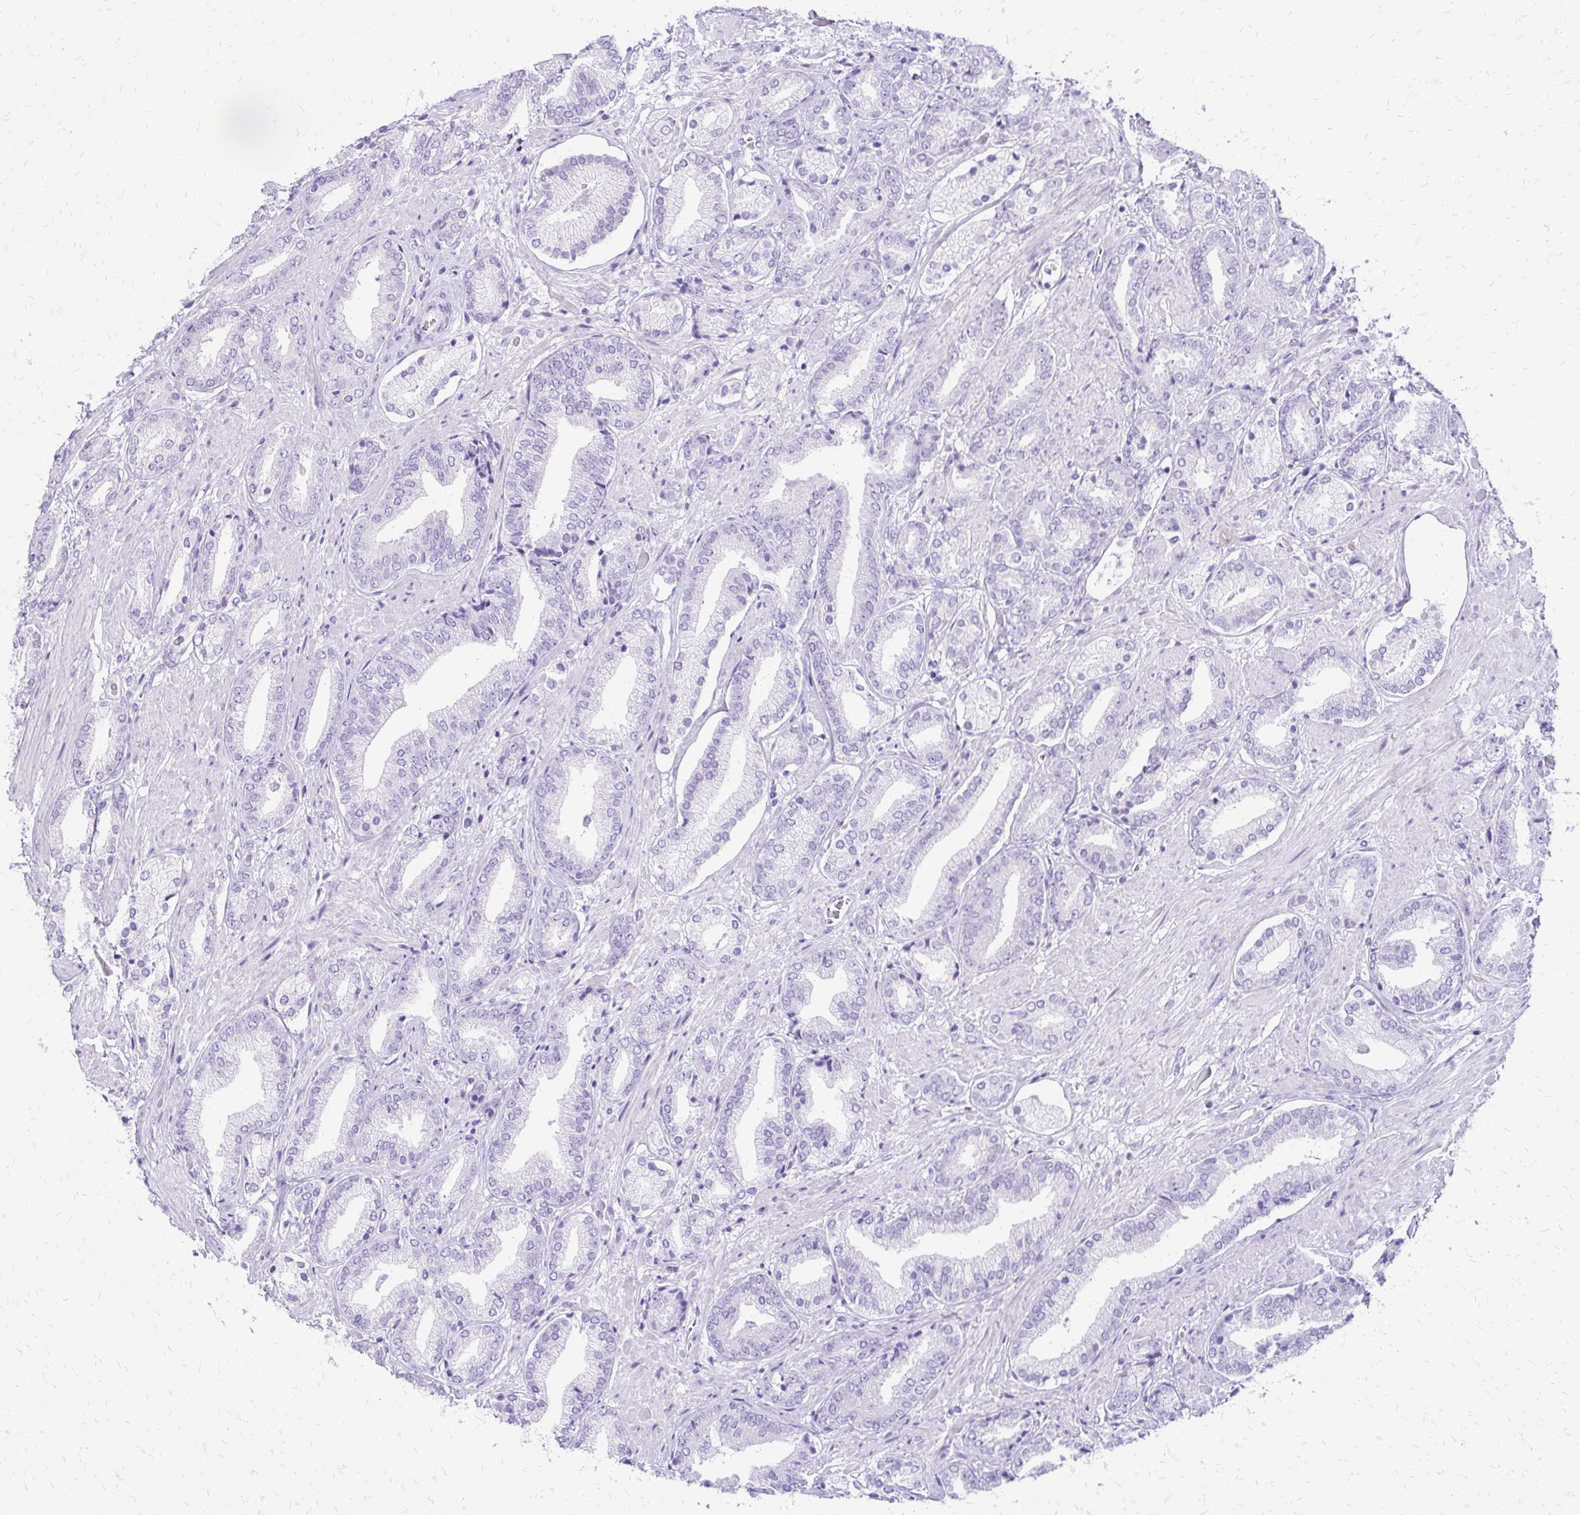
{"staining": {"intensity": "negative", "quantity": "none", "location": "none"}, "tissue": "prostate cancer", "cell_type": "Tumor cells", "image_type": "cancer", "snomed": [{"axis": "morphology", "description": "Adenocarcinoma, High grade"}, {"axis": "topography", "description": "Prostate"}], "caption": "An immunohistochemistry (IHC) photomicrograph of prostate adenocarcinoma (high-grade) is shown. There is no staining in tumor cells of prostate adenocarcinoma (high-grade).", "gene": "SLC32A1", "patient": {"sex": "male", "age": 56}}